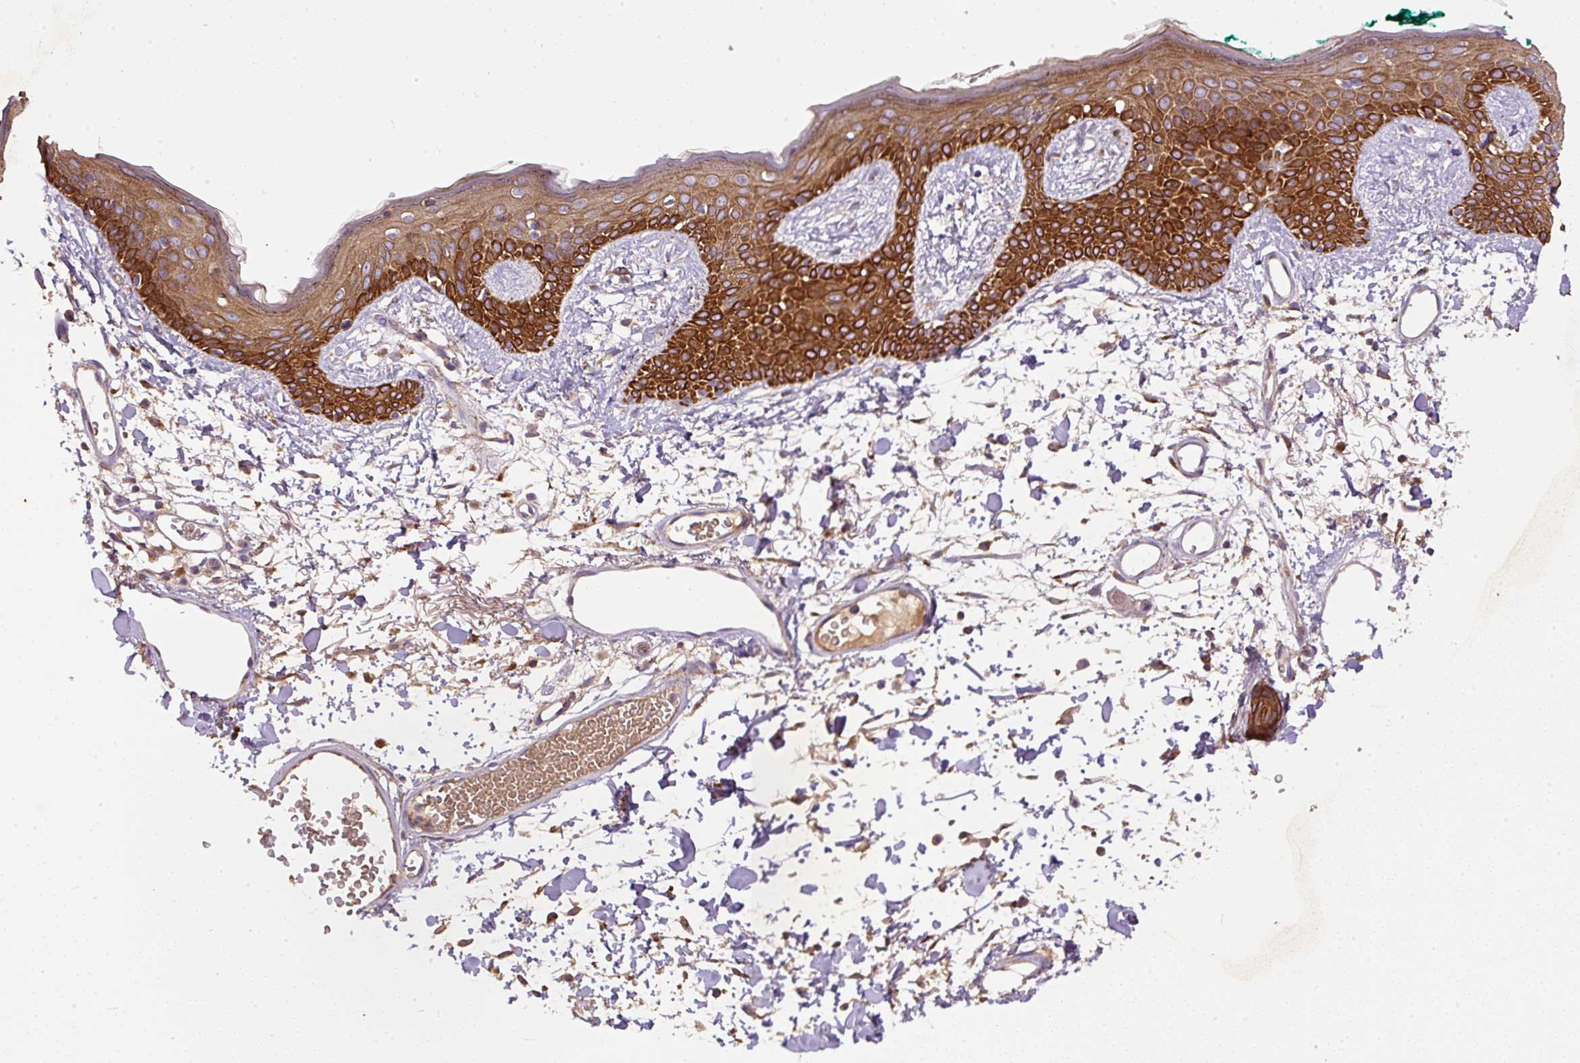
{"staining": {"intensity": "moderate", "quantity": ">75%", "location": "cytoplasmic/membranous"}, "tissue": "skin", "cell_type": "Fibroblasts", "image_type": "normal", "snomed": [{"axis": "morphology", "description": "Normal tissue, NOS"}, {"axis": "topography", "description": "Skin"}], "caption": "Fibroblasts display medium levels of moderate cytoplasmic/membranous positivity in about >75% of cells in normal human skin.", "gene": "DAPK1", "patient": {"sex": "male", "age": 79}}